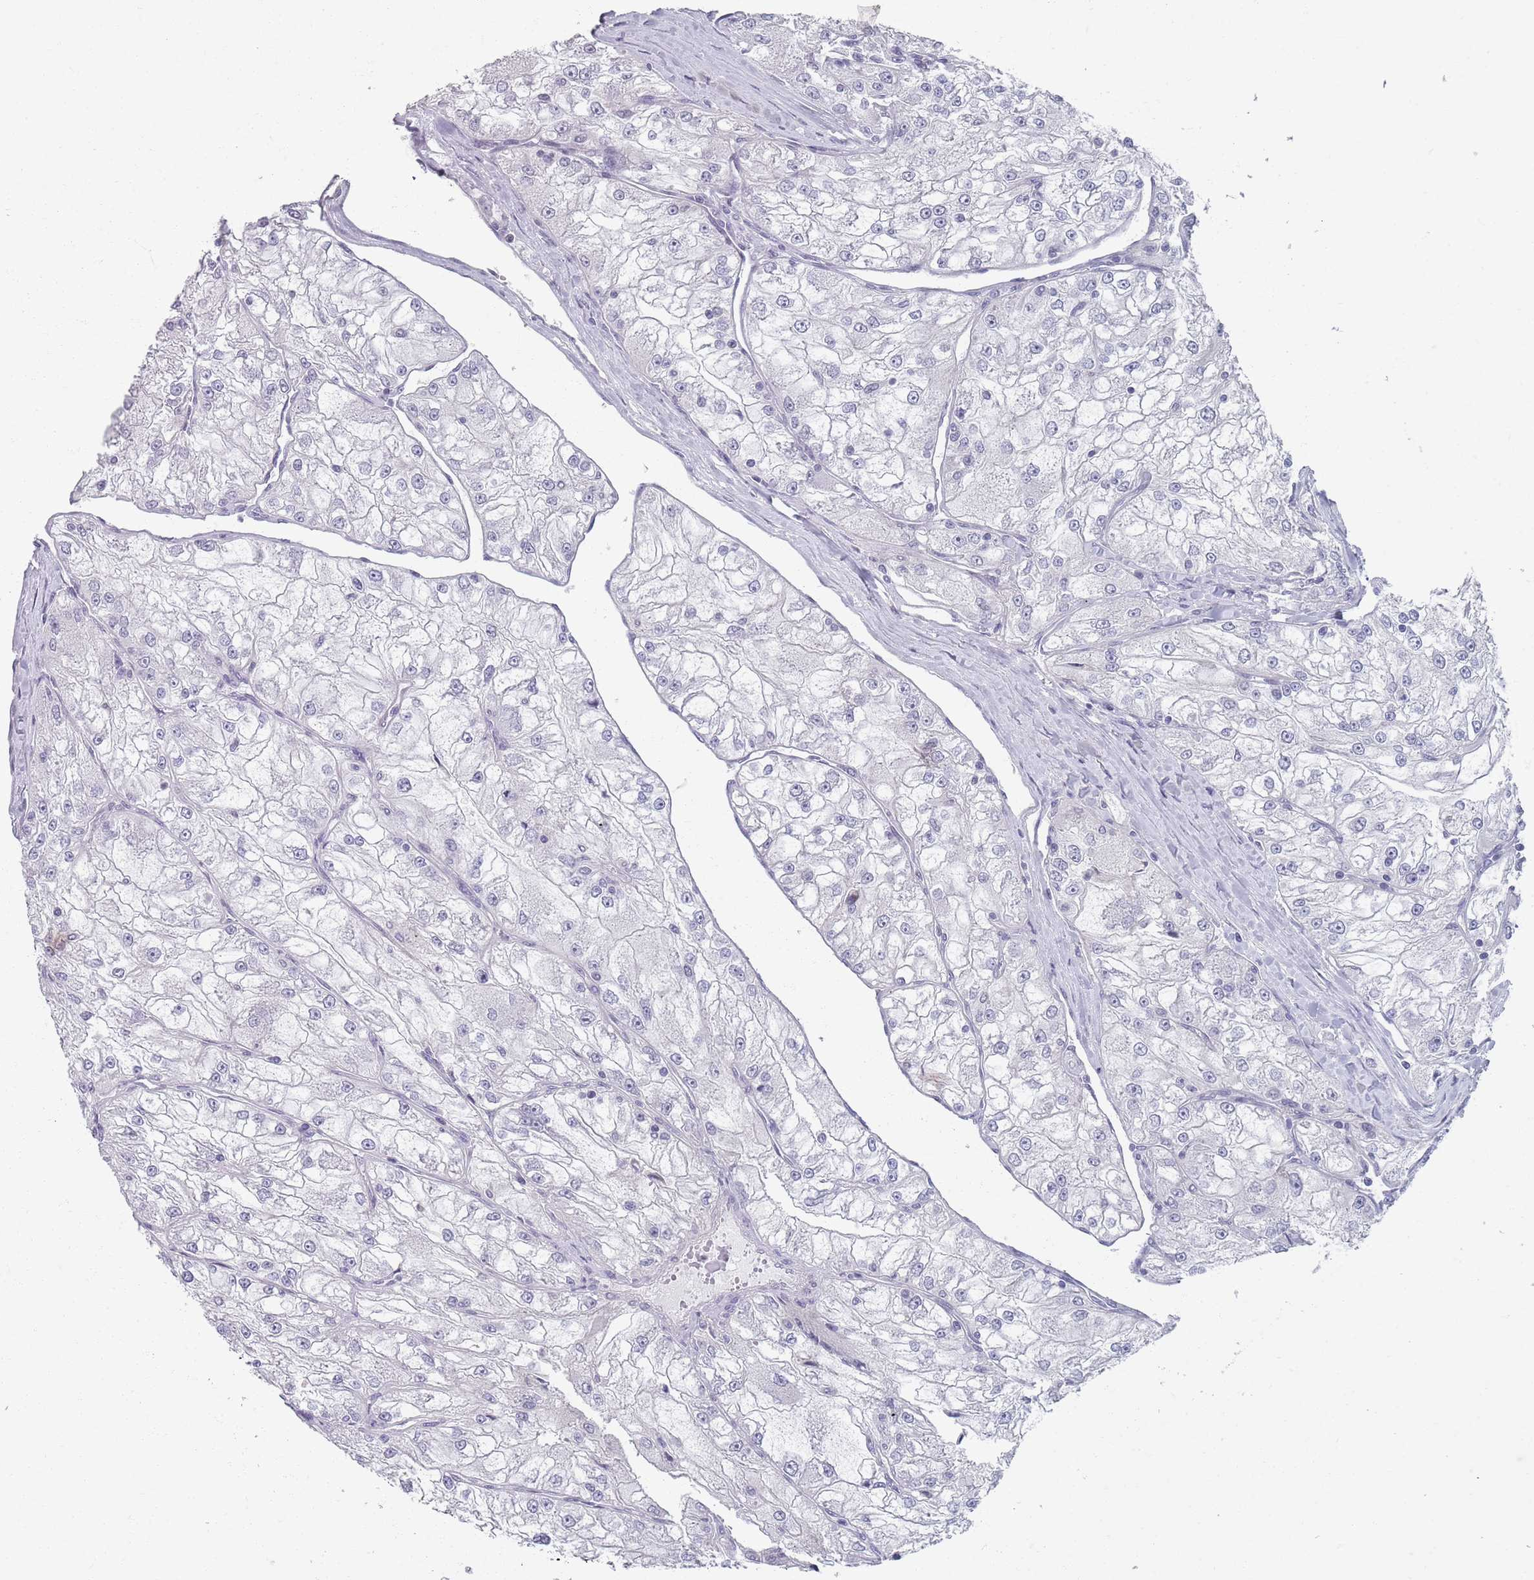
{"staining": {"intensity": "negative", "quantity": "none", "location": "none"}, "tissue": "renal cancer", "cell_type": "Tumor cells", "image_type": "cancer", "snomed": [{"axis": "morphology", "description": "Adenocarcinoma, NOS"}, {"axis": "topography", "description": "Kidney"}], "caption": "The histopathology image shows no significant expression in tumor cells of renal cancer (adenocarcinoma).", "gene": "SAMD1", "patient": {"sex": "female", "age": 72}}